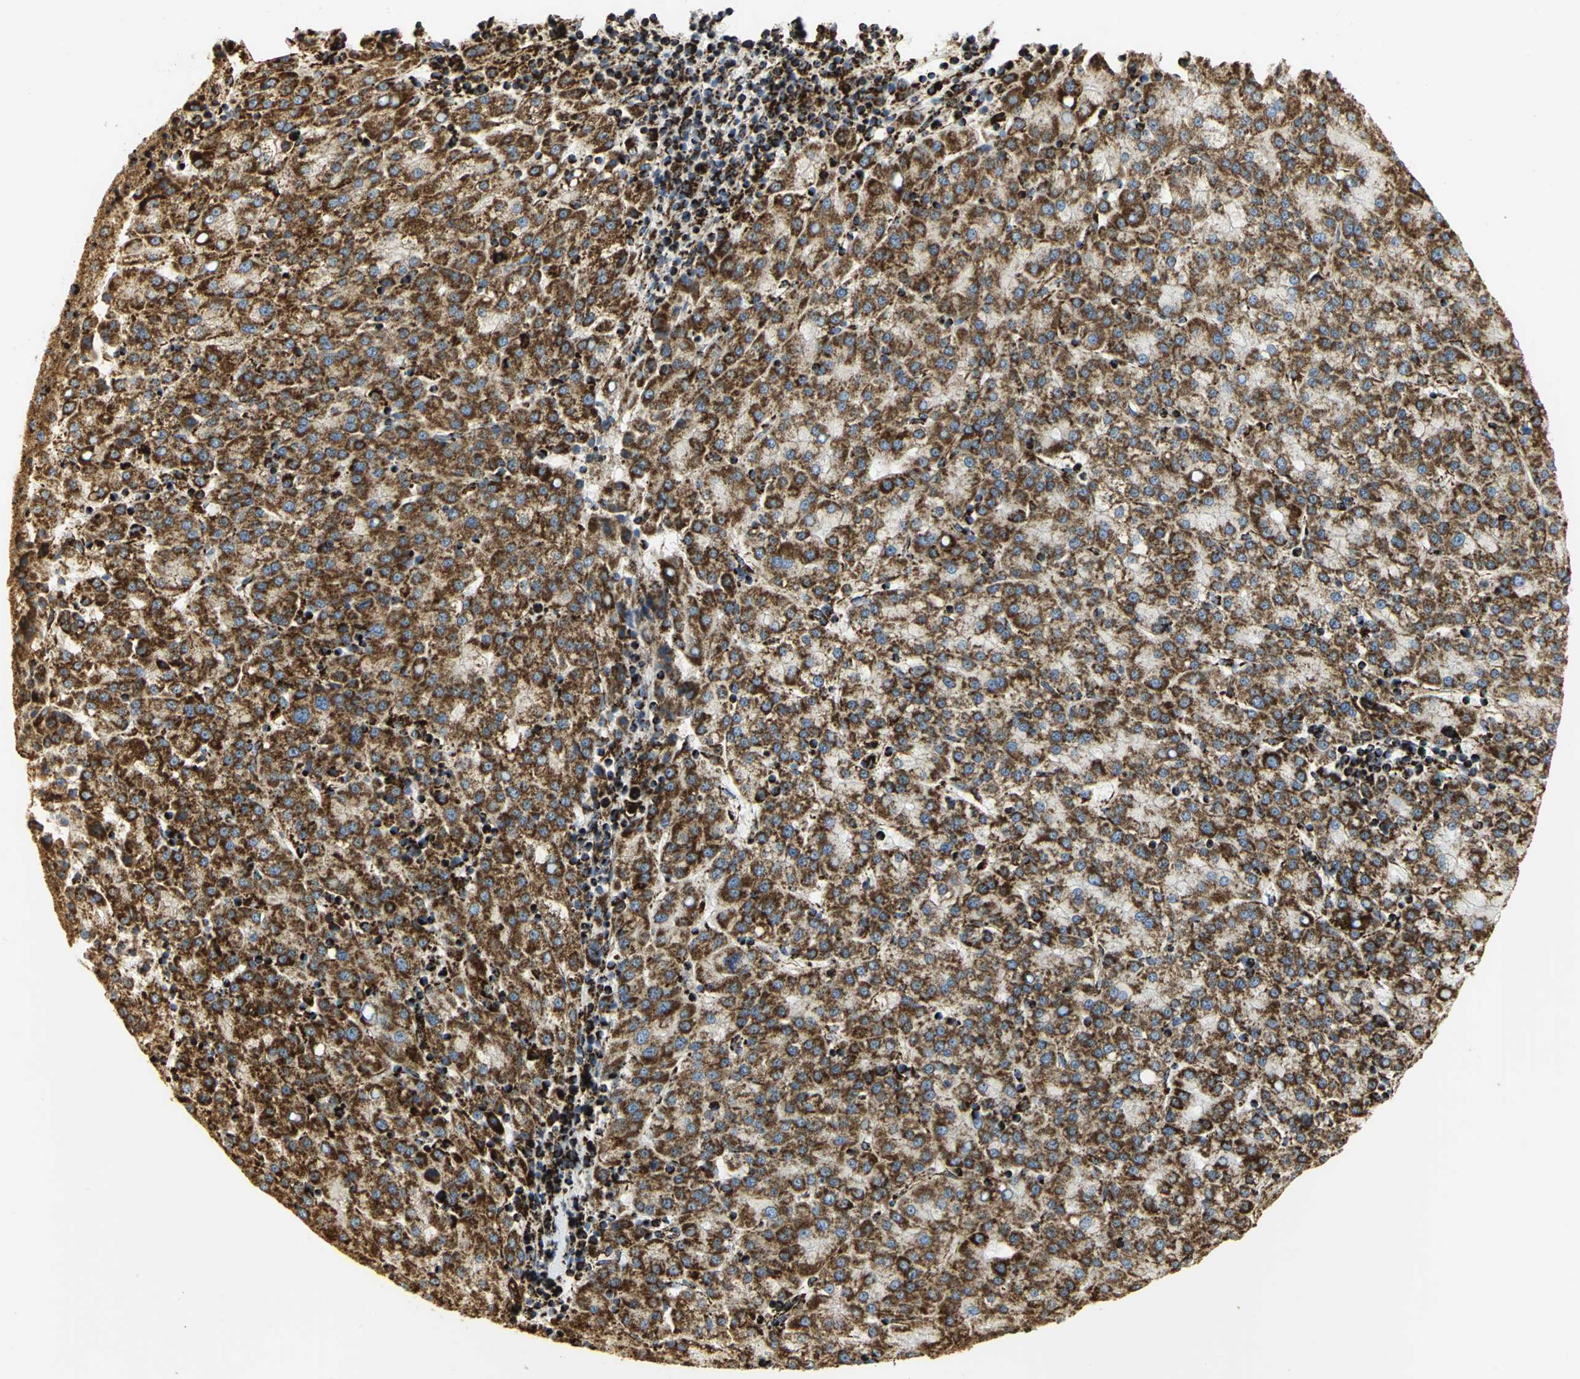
{"staining": {"intensity": "strong", "quantity": ">75%", "location": "cytoplasmic/membranous"}, "tissue": "liver cancer", "cell_type": "Tumor cells", "image_type": "cancer", "snomed": [{"axis": "morphology", "description": "Carcinoma, Hepatocellular, NOS"}, {"axis": "topography", "description": "Liver"}], "caption": "Immunohistochemistry (IHC) micrograph of liver hepatocellular carcinoma stained for a protein (brown), which demonstrates high levels of strong cytoplasmic/membranous staining in approximately >75% of tumor cells.", "gene": "VDAC1", "patient": {"sex": "female", "age": 58}}